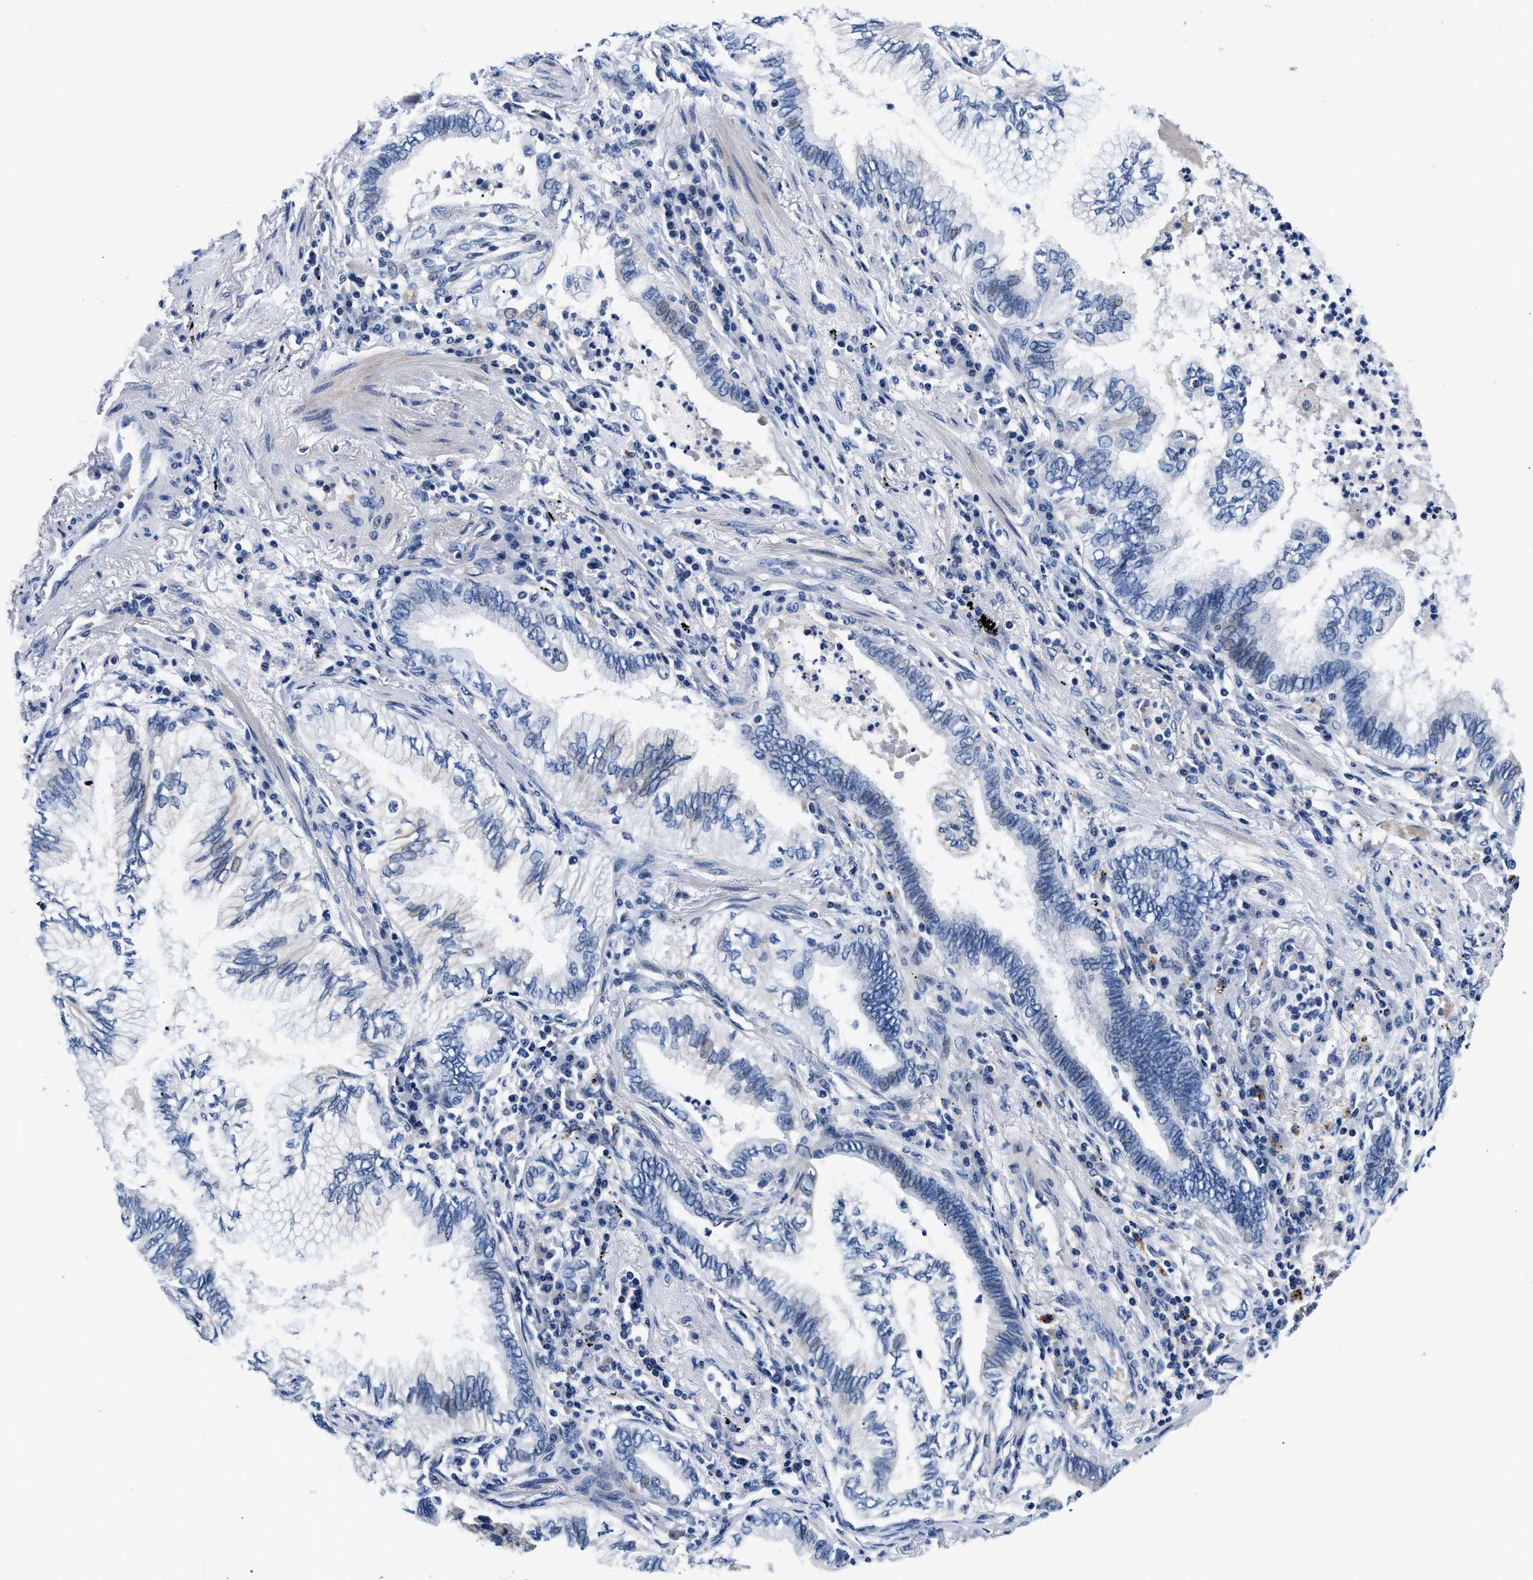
{"staining": {"intensity": "negative", "quantity": "none", "location": "none"}, "tissue": "lung cancer", "cell_type": "Tumor cells", "image_type": "cancer", "snomed": [{"axis": "morphology", "description": "Normal tissue, NOS"}, {"axis": "morphology", "description": "Adenocarcinoma, NOS"}, {"axis": "topography", "description": "Bronchus"}, {"axis": "topography", "description": "Lung"}], "caption": "Human lung cancer stained for a protein using IHC shows no positivity in tumor cells.", "gene": "P2RY4", "patient": {"sex": "female", "age": 70}}